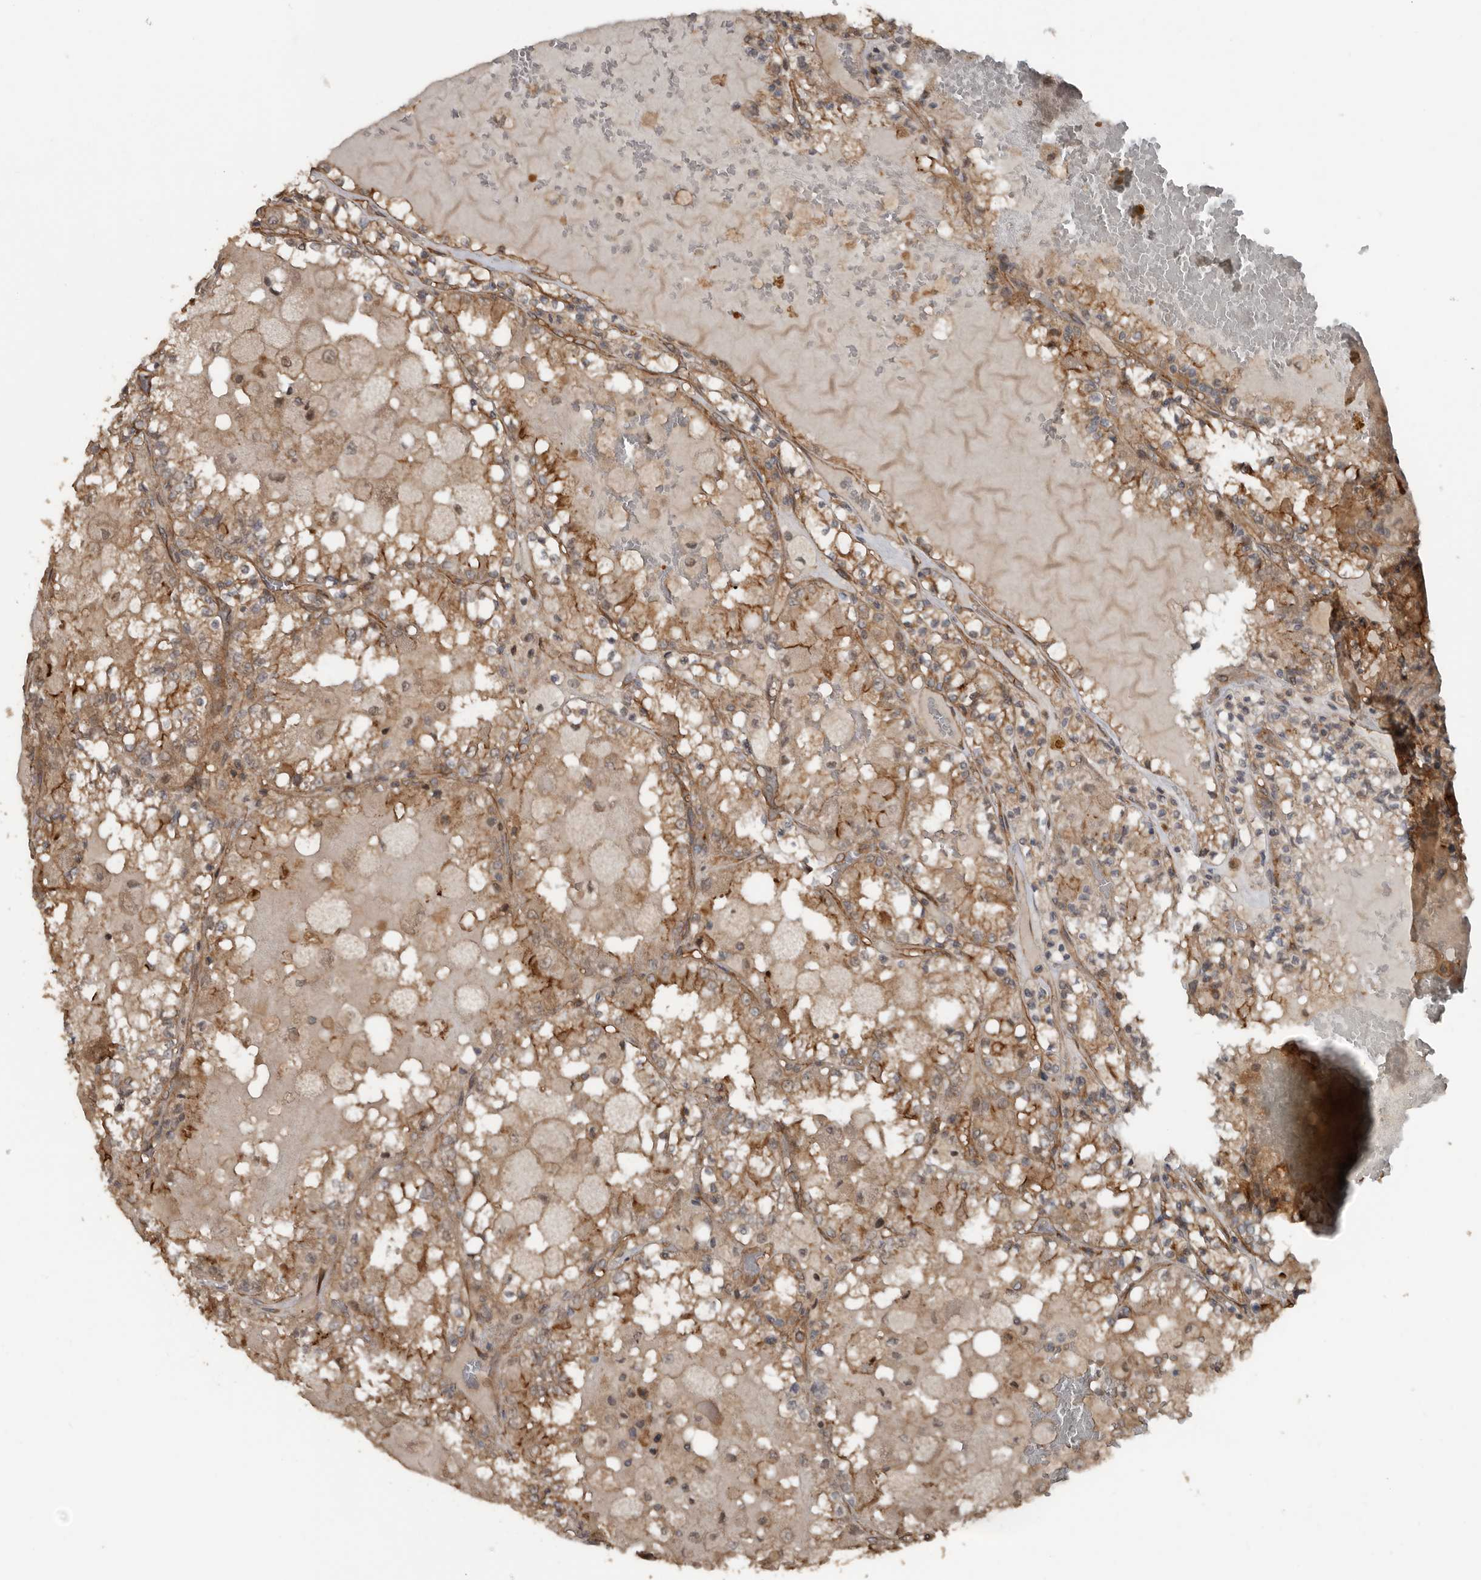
{"staining": {"intensity": "moderate", "quantity": ">75%", "location": "cytoplasmic/membranous"}, "tissue": "renal cancer", "cell_type": "Tumor cells", "image_type": "cancer", "snomed": [{"axis": "morphology", "description": "Adenocarcinoma, NOS"}, {"axis": "topography", "description": "Kidney"}], "caption": "Protein analysis of renal cancer (adenocarcinoma) tissue displays moderate cytoplasmic/membranous staining in approximately >75% of tumor cells. The staining is performed using DAB (3,3'-diaminobenzidine) brown chromogen to label protein expression. The nuclei are counter-stained blue using hematoxylin.", "gene": "EXOC3L1", "patient": {"sex": "female", "age": 56}}